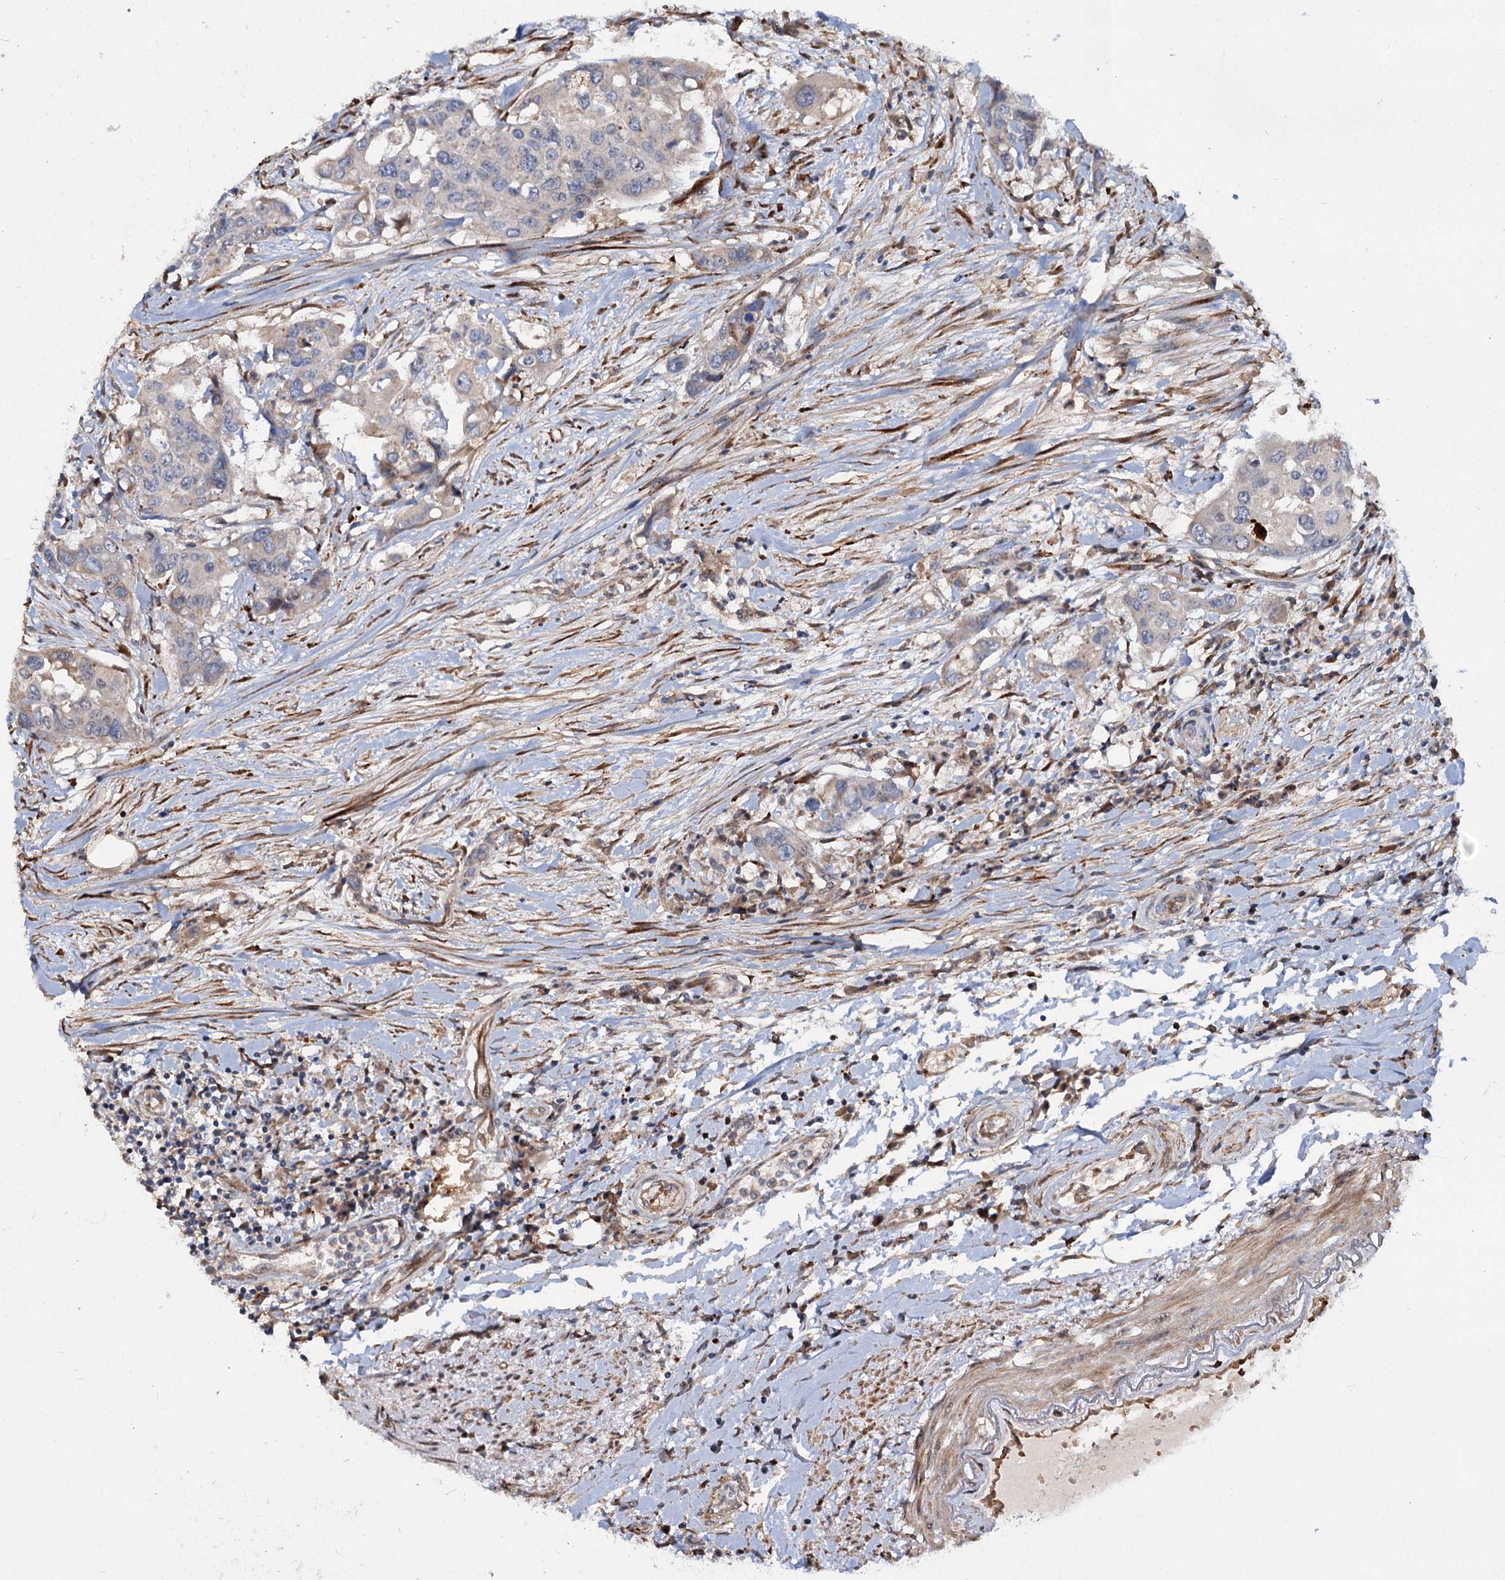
{"staining": {"intensity": "weak", "quantity": "25%-75%", "location": "cytoplasmic/membranous"}, "tissue": "colorectal cancer", "cell_type": "Tumor cells", "image_type": "cancer", "snomed": [{"axis": "morphology", "description": "Adenocarcinoma, NOS"}, {"axis": "topography", "description": "Colon"}], "caption": "A high-resolution micrograph shows IHC staining of colorectal cancer, which displays weak cytoplasmic/membranous staining in about 25%-75% of tumor cells. Nuclei are stained in blue.", "gene": "PTDSS2", "patient": {"sex": "male", "age": 77}}